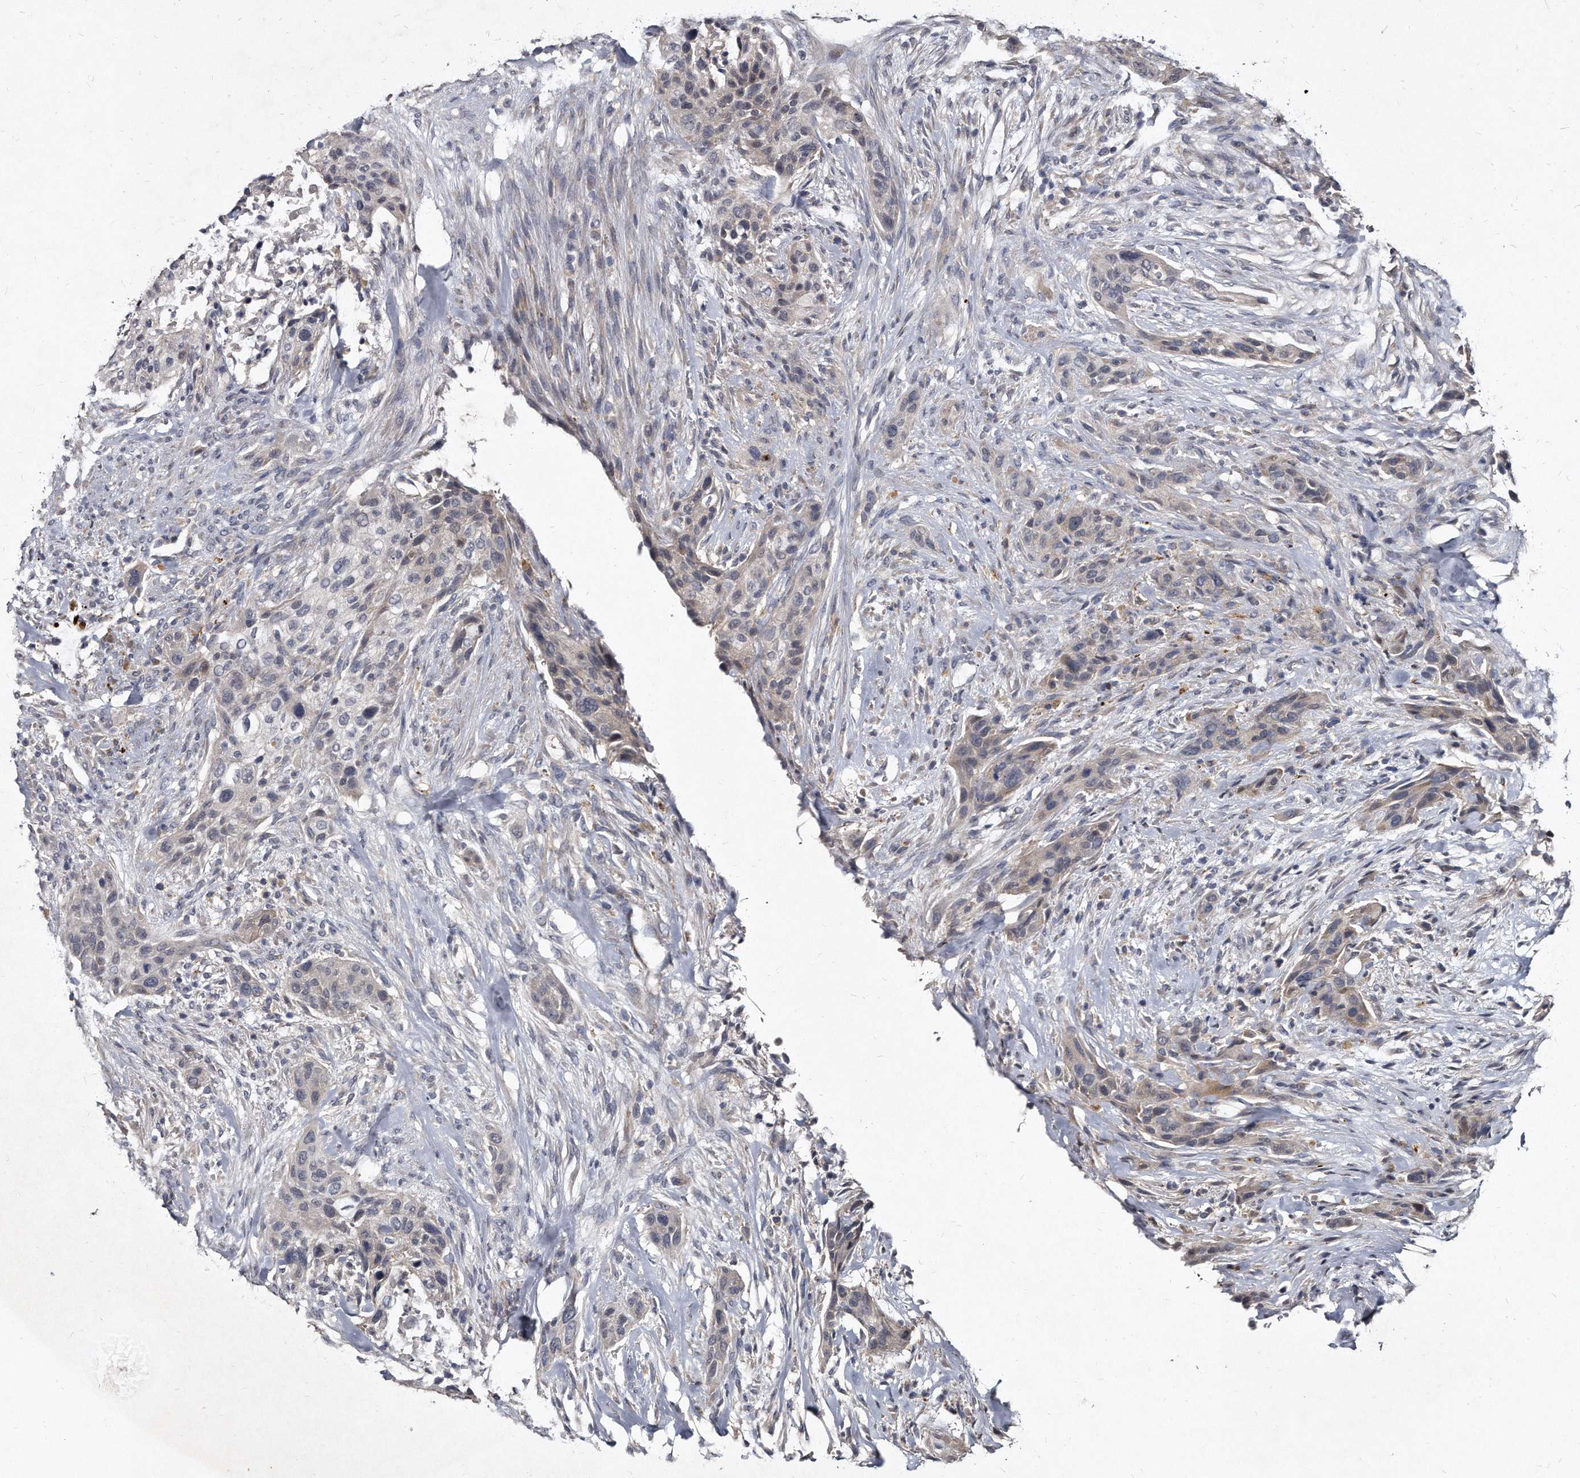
{"staining": {"intensity": "weak", "quantity": "<25%", "location": "cytoplasmic/membranous"}, "tissue": "urothelial cancer", "cell_type": "Tumor cells", "image_type": "cancer", "snomed": [{"axis": "morphology", "description": "Urothelial carcinoma, High grade"}, {"axis": "topography", "description": "Urinary bladder"}], "caption": "Immunohistochemistry micrograph of neoplastic tissue: human urothelial cancer stained with DAB shows no significant protein staining in tumor cells. (DAB (3,3'-diaminobenzidine) immunohistochemistry (IHC) with hematoxylin counter stain).", "gene": "KLHDC3", "patient": {"sex": "male", "age": 35}}